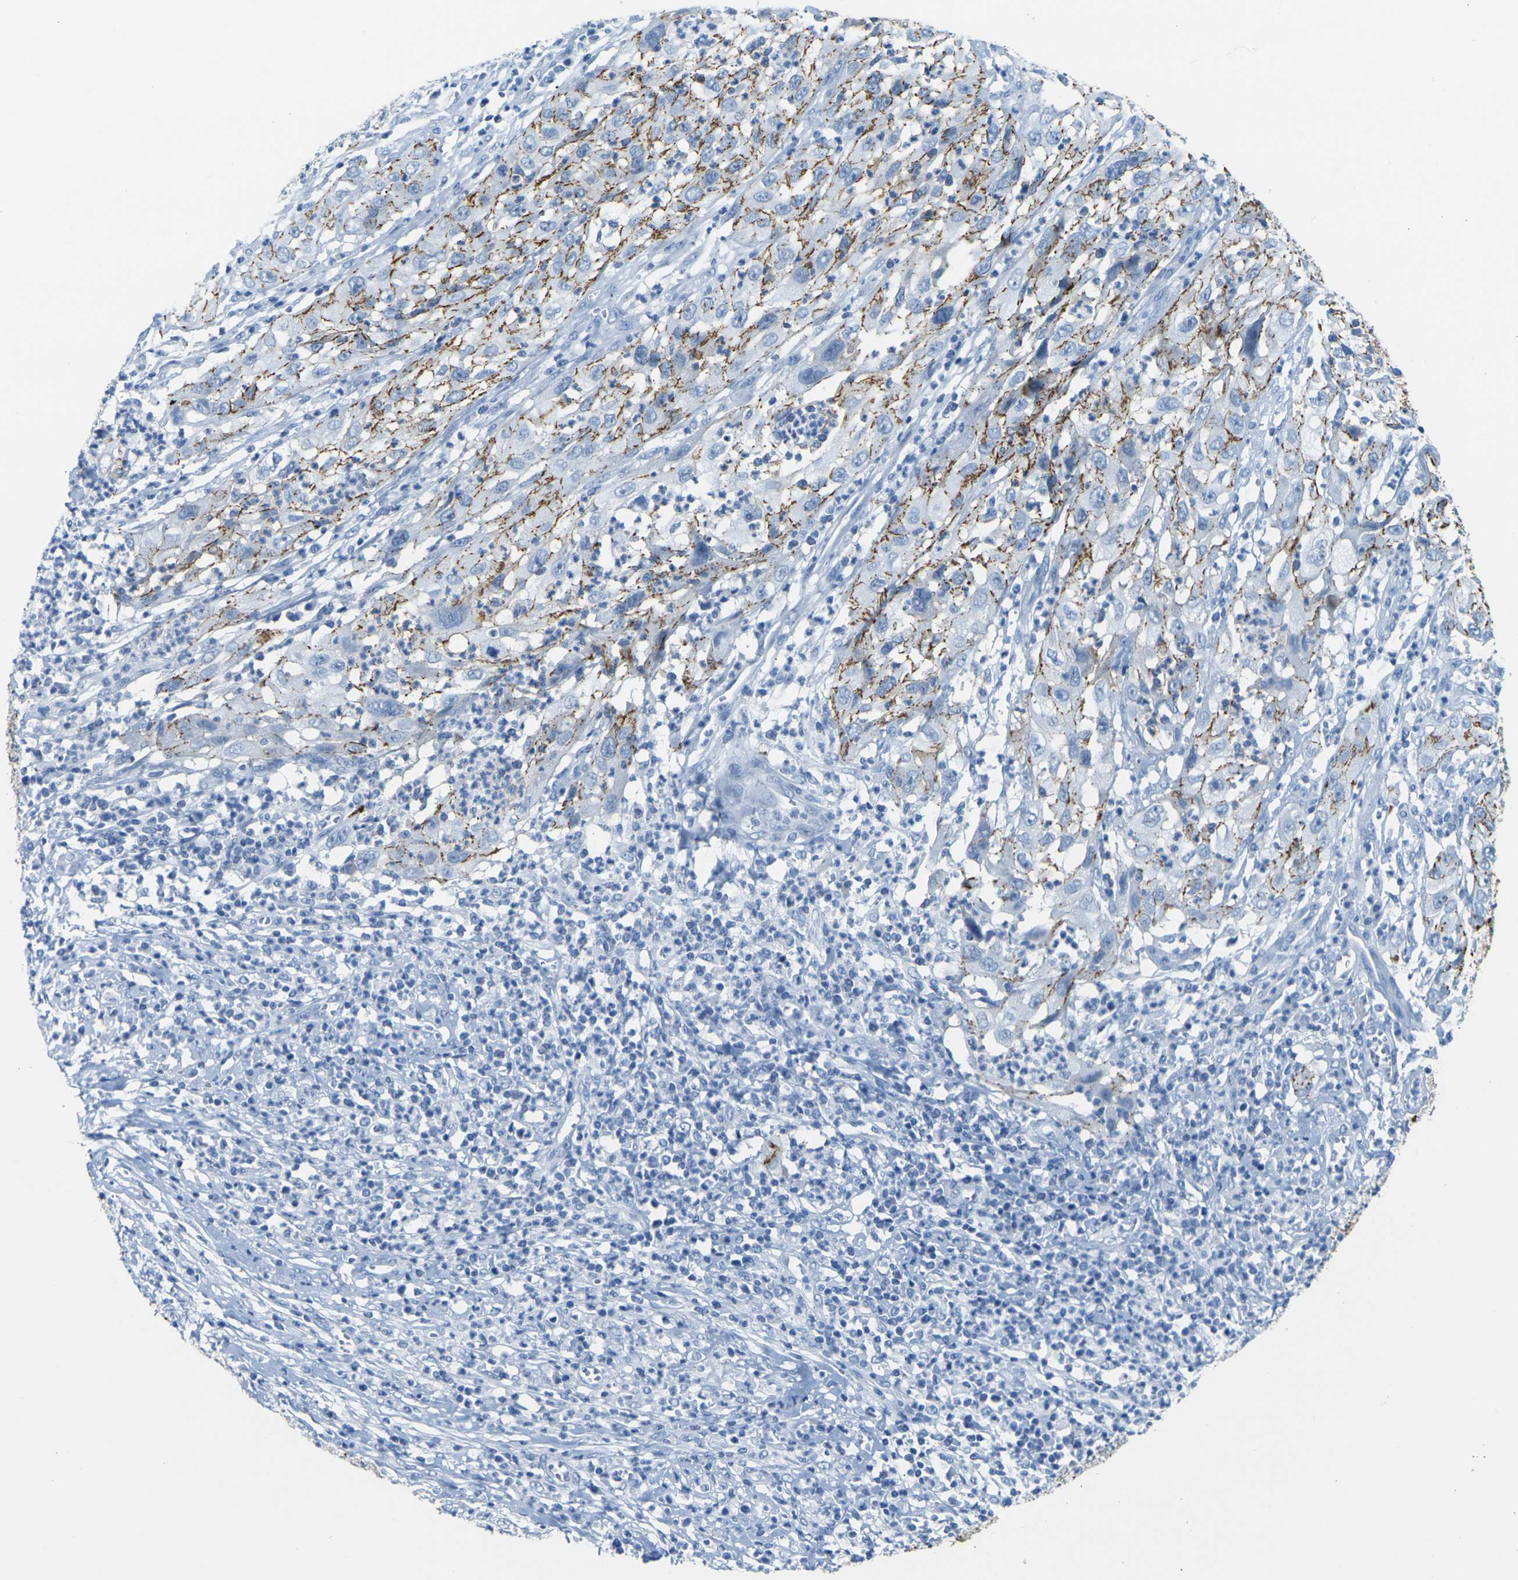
{"staining": {"intensity": "strong", "quantity": ">75%", "location": "cytoplasmic/membranous"}, "tissue": "cervical cancer", "cell_type": "Tumor cells", "image_type": "cancer", "snomed": [{"axis": "morphology", "description": "Squamous cell carcinoma, NOS"}, {"axis": "topography", "description": "Cervix"}], "caption": "The histopathology image exhibits staining of cervical cancer, revealing strong cytoplasmic/membranous protein staining (brown color) within tumor cells.", "gene": "CLDN7", "patient": {"sex": "female", "age": 32}}